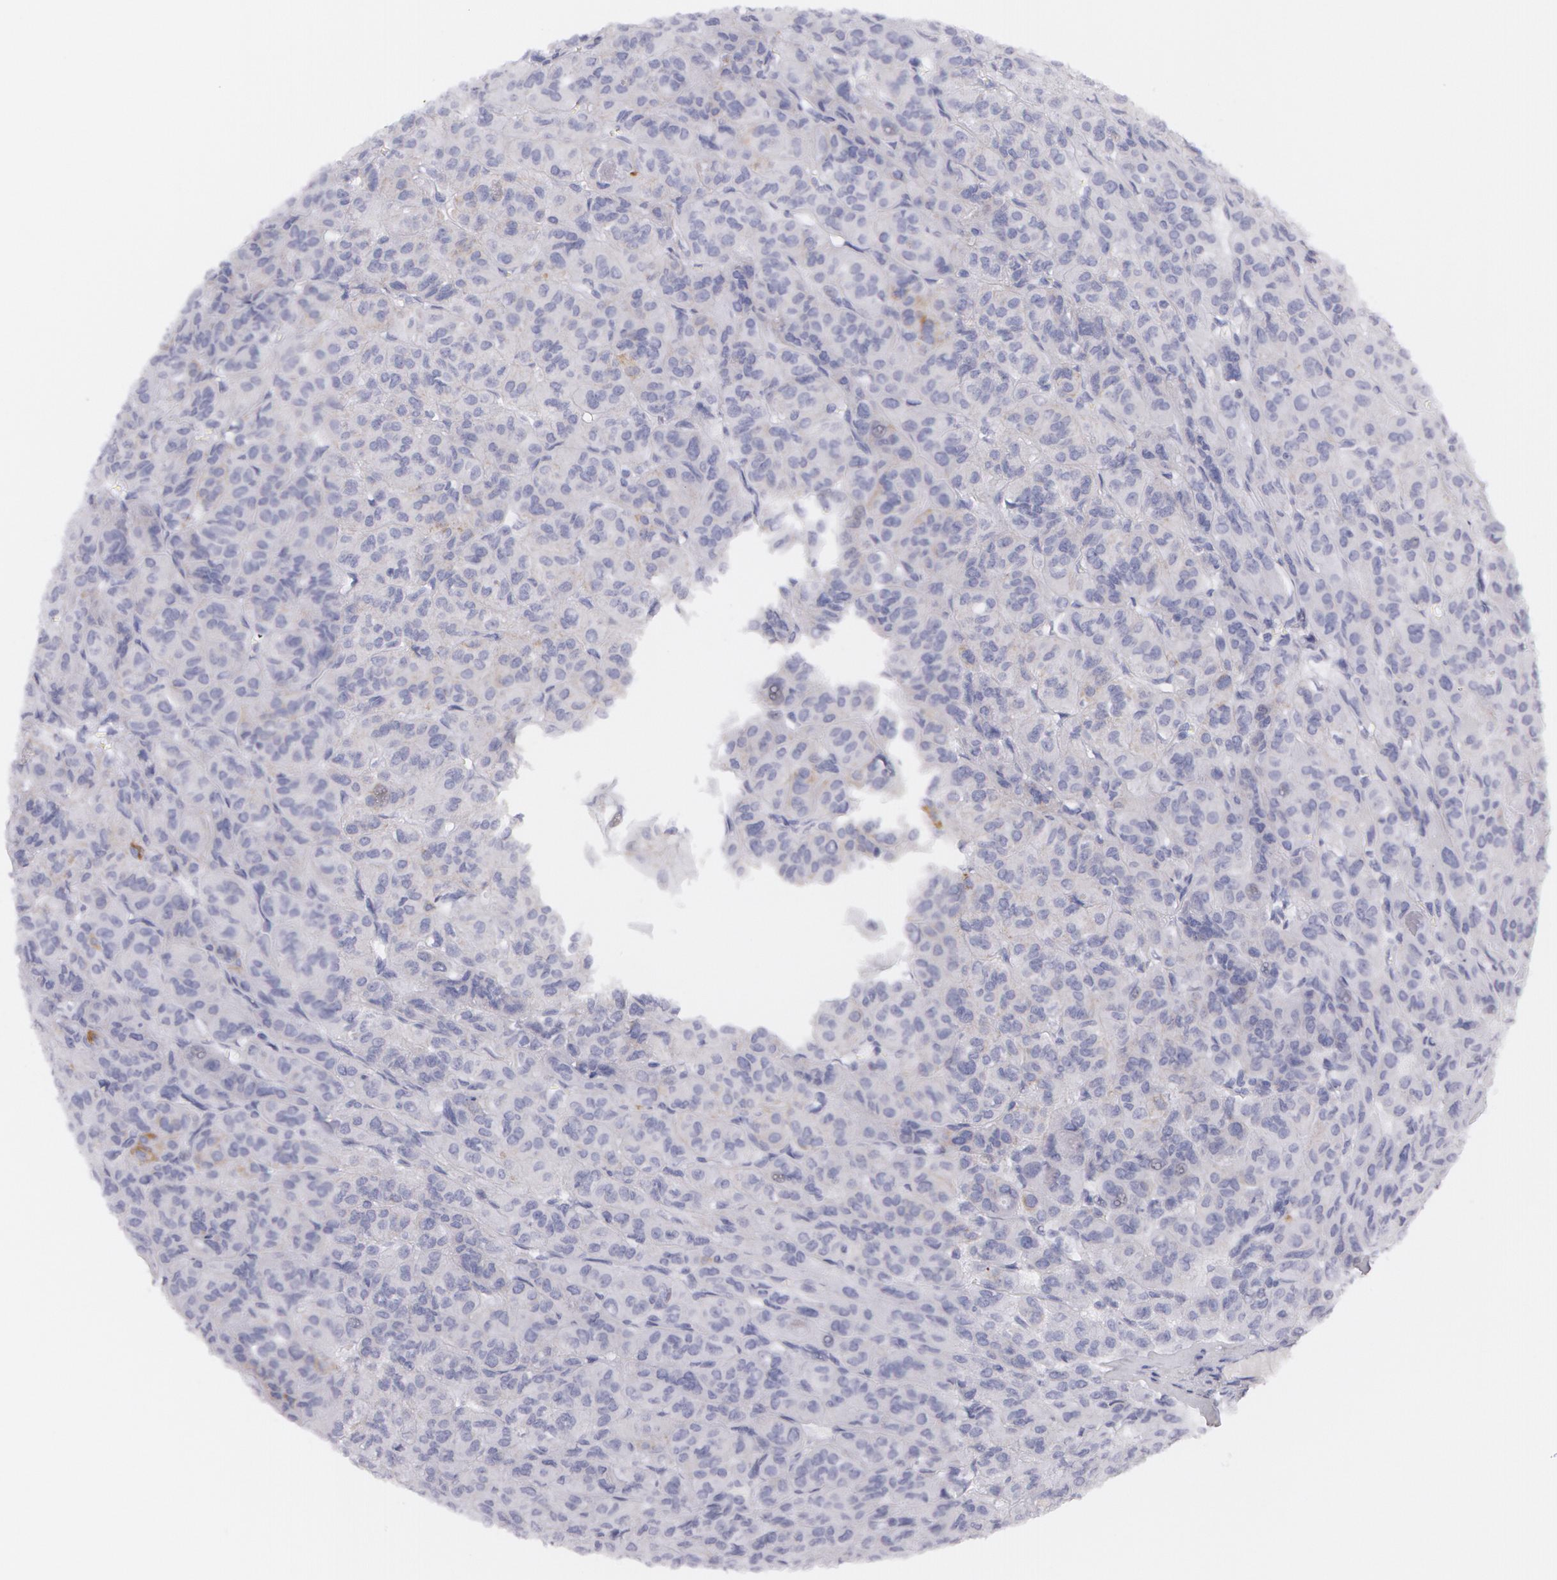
{"staining": {"intensity": "negative", "quantity": "none", "location": "none"}, "tissue": "thyroid cancer", "cell_type": "Tumor cells", "image_type": "cancer", "snomed": [{"axis": "morphology", "description": "Follicular adenoma carcinoma, NOS"}, {"axis": "topography", "description": "Thyroid gland"}], "caption": "High magnification brightfield microscopy of thyroid follicular adenoma carcinoma stained with DAB (3,3'-diaminobenzidine) (brown) and counterstained with hematoxylin (blue): tumor cells show no significant staining. Brightfield microscopy of IHC stained with DAB (brown) and hematoxylin (blue), captured at high magnification.", "gene": "AMACR", "patient": {"sex": "female", "age": 71}}